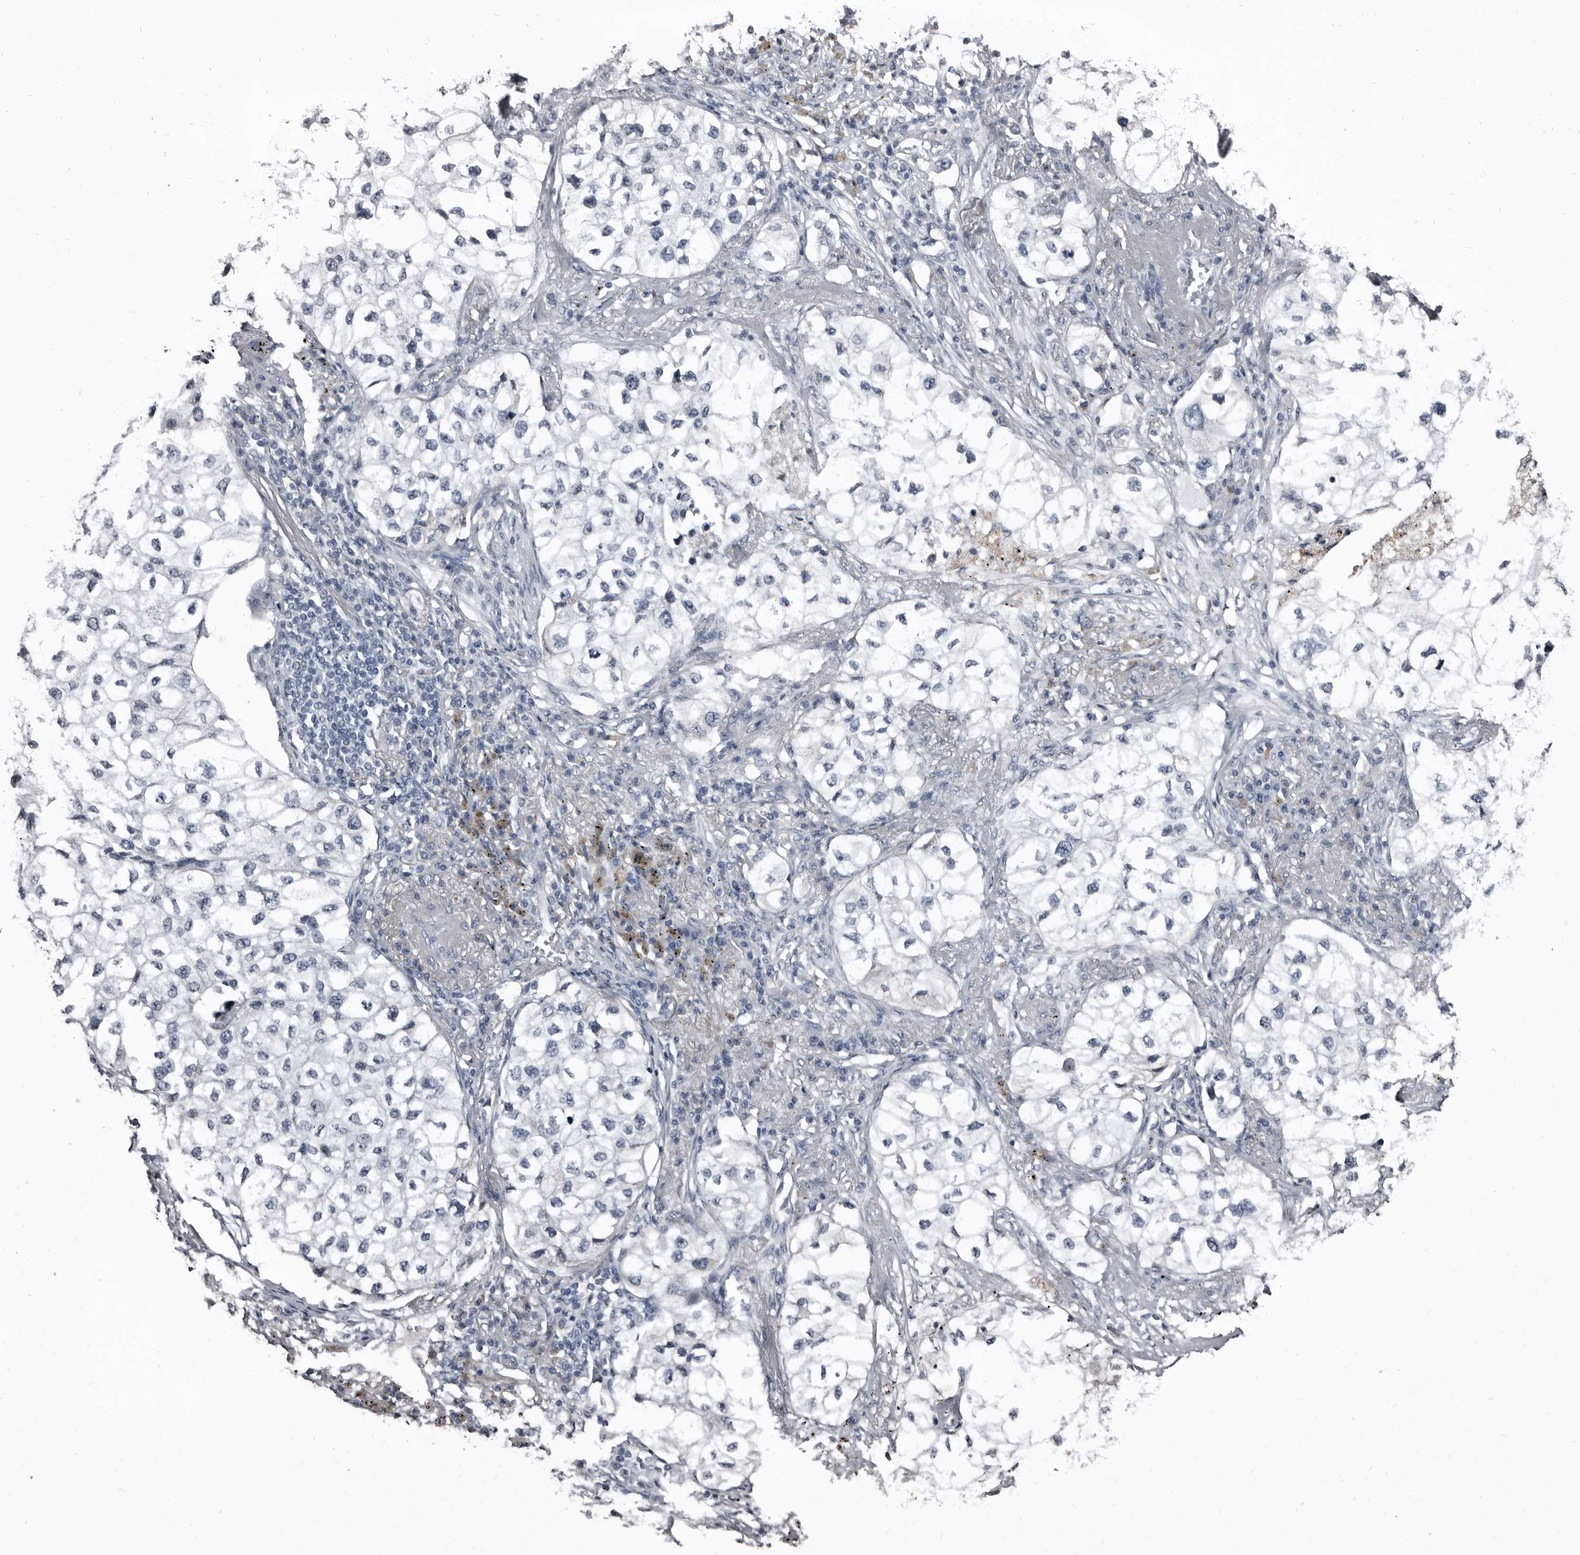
{"staining": {"intensity": "negative", "quantity": "none", "location": "none"}, "tissue": "lung cancer", "cell_type": "Tumor cells", "image_type": "cancer", "snomed": [{"axis": "morphology", "description": "Adenocarcinoma, NOS"}, {"axis": "topography", "description": "Lung"}], "caption": "DAB immunohistochemical staining of human adenocarcinoma (lung) reveals no significant positivity in tumor cells.", "gene": "GREB1", "patient": {"sex": "male", "age": 63}}